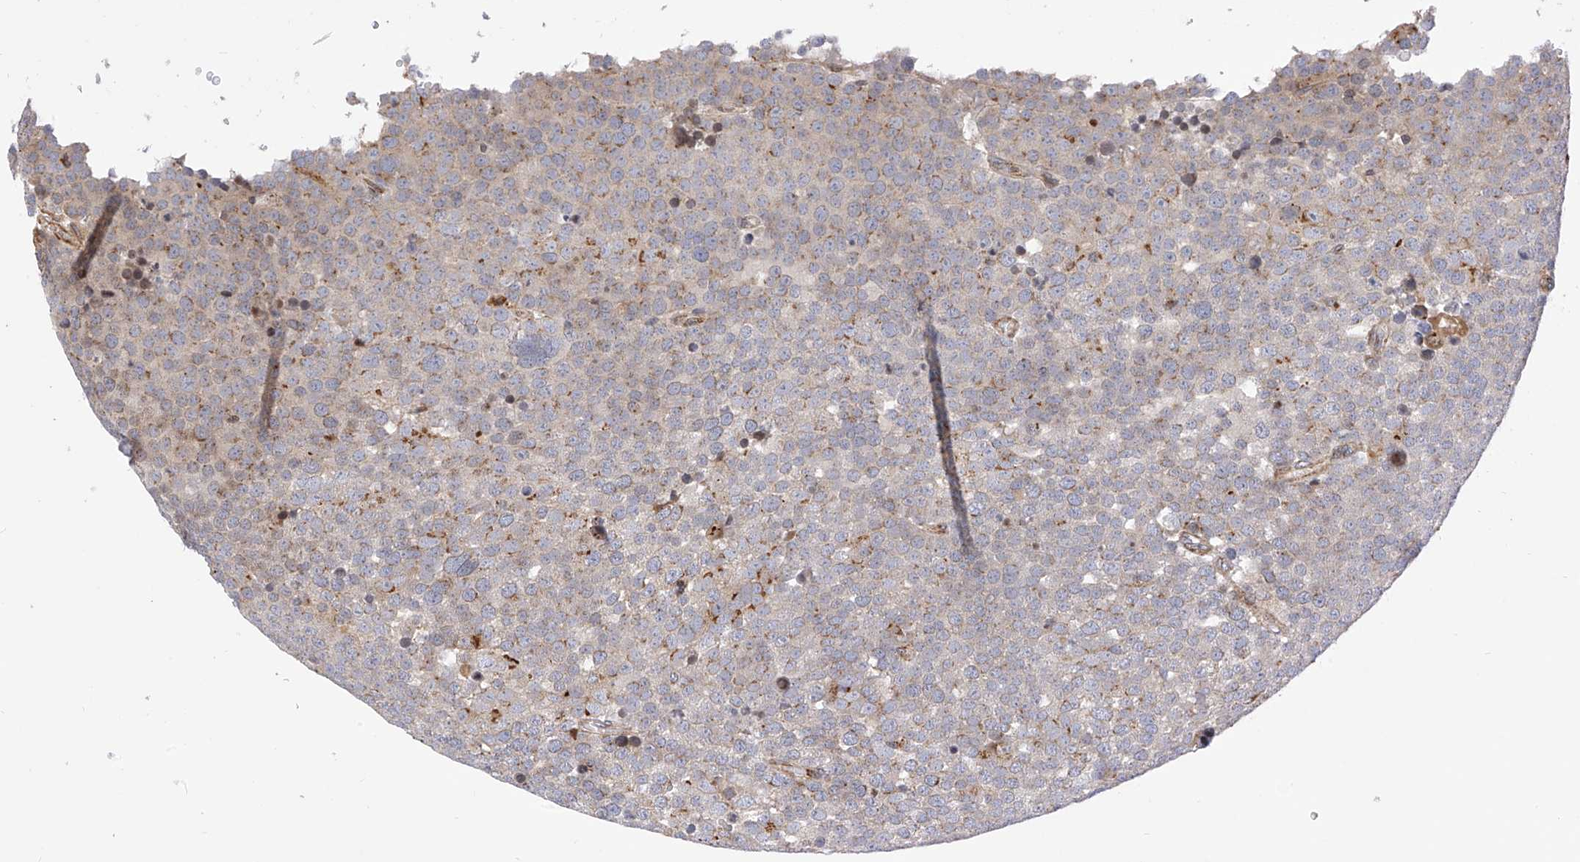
{"staining": {"intensity": "moderate", "quantity": "<25%", "location": "cytoplasmic/membranous"}, "tissue": "testis cancer", "cell_type": "Tumor cells", "image_type": "cancer", "snomed": [{"axis": "morphology", "description": "Seminoma, NOS"}, {"axis": "topography", "description": "Testis"}], "caption": "The immunohistochemical stain shows moderate cytoplasmic/membranous staining in tumor cells of testis cancer (seminoma) tissue.", "gene": "TTLL8", "patient": {"sex": "male", "age": 71}}